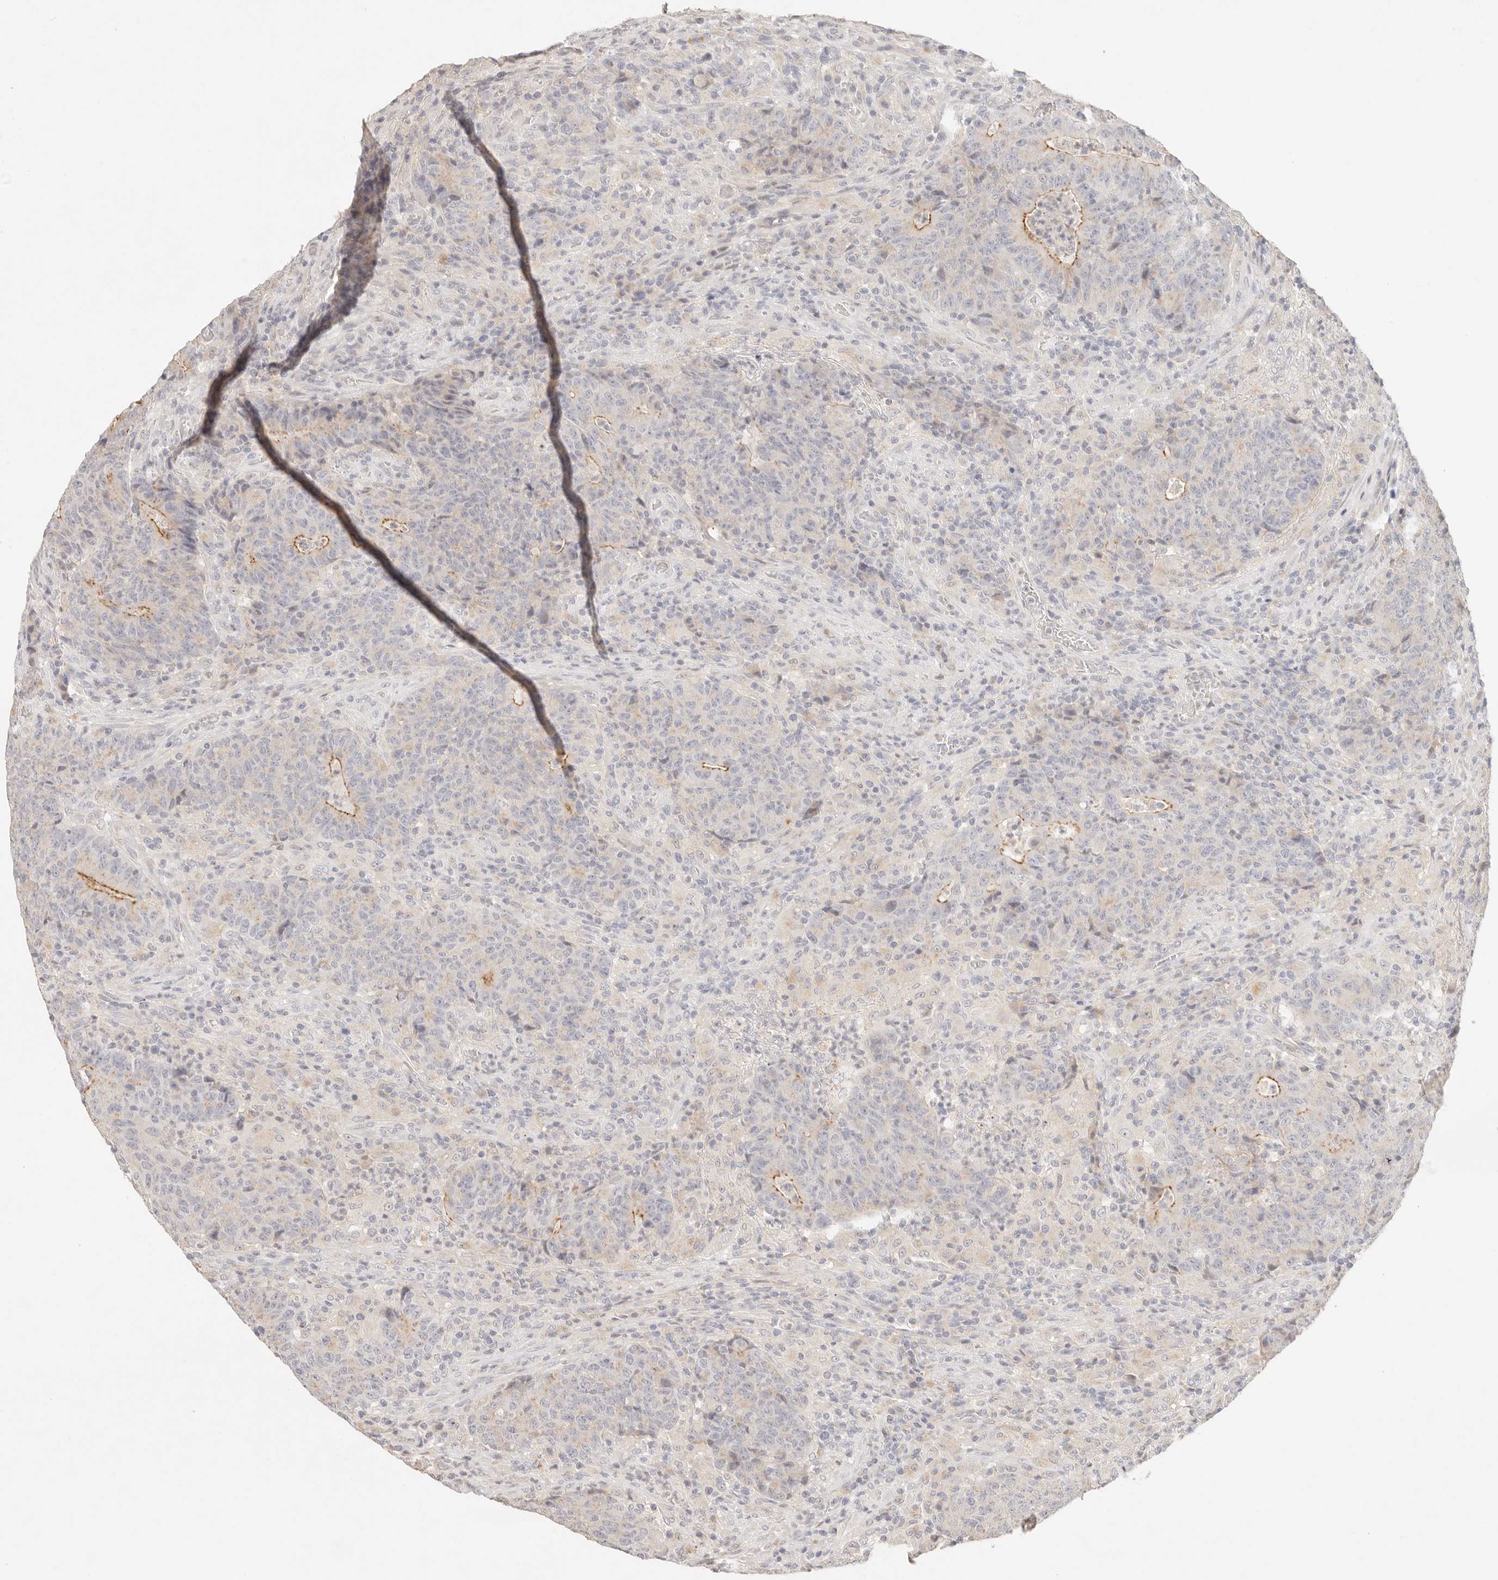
{"staining": {"intensity": "moderate", "quantity": "<25%", "location": "cytoplasmic/membranous"}, "tissue": "colorectal cancer", "cell_type": "Tumor cells", "image_type": "cancer", "snomed": [{"axis": "morphology", "description": "Adenocarcinoma, NOS"}, {"axis": "topography", "description": "Colon"}], "caption": "DAB (3,3'-diaminobenzidine) immunohistochemical staining of colorectal cancer (adenocarcinoma) displays moderate cytoplasmic/membranous protein positivity in about <25% of tumor cells. The staining was performed using DAB, with brown indicating positive protein expression. Nuclei are stained blue with hematoxylin.", "gene": "CEP120", "patient": {"sex": "female", "age": 75}}